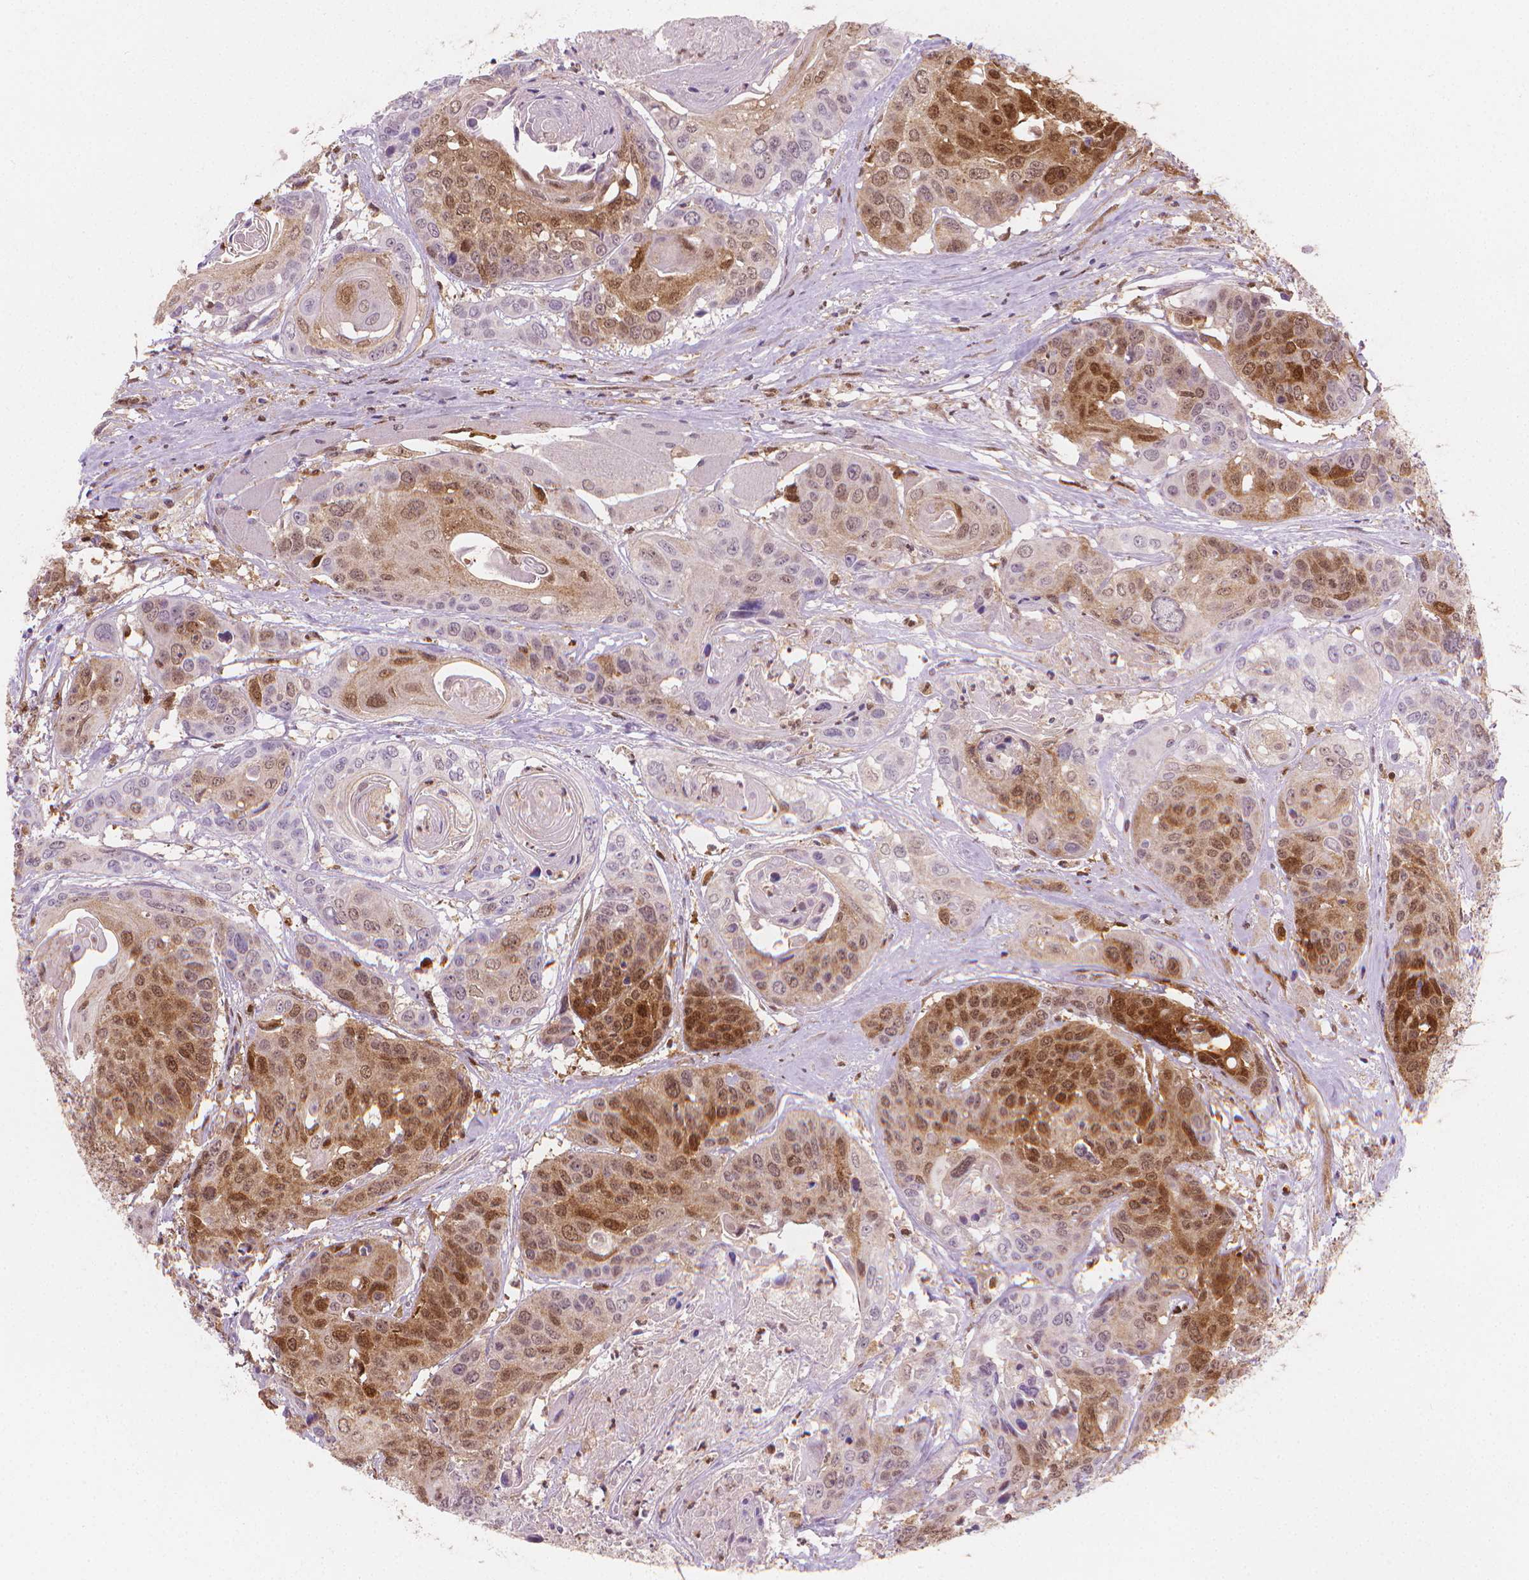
{"staining": {"intensity": "strong", "quantity": "25%-75%", "location": "cytoplasmic/membranous"}, "tissue": "head and neck cancer", "cell_type": "Tumor cells", "image_type": "cancer", "snomed": [{"axis": "morphology", "description": "Squamous cell carcinoma, NOS"}, {"axis": "topography", "description": "Oral tissue"}, {"axis": "topography", "description": "Head-Neck"}], "caption": "Head and neck squamous cell carcinoma was stained to show a protein in brown. There is high levels of strong cytoplasmic/membranous expression in about 25%-75% of tumor cells.", "gene": "TNFAIP2", "patient": {"sex": "male", "age": 56}}